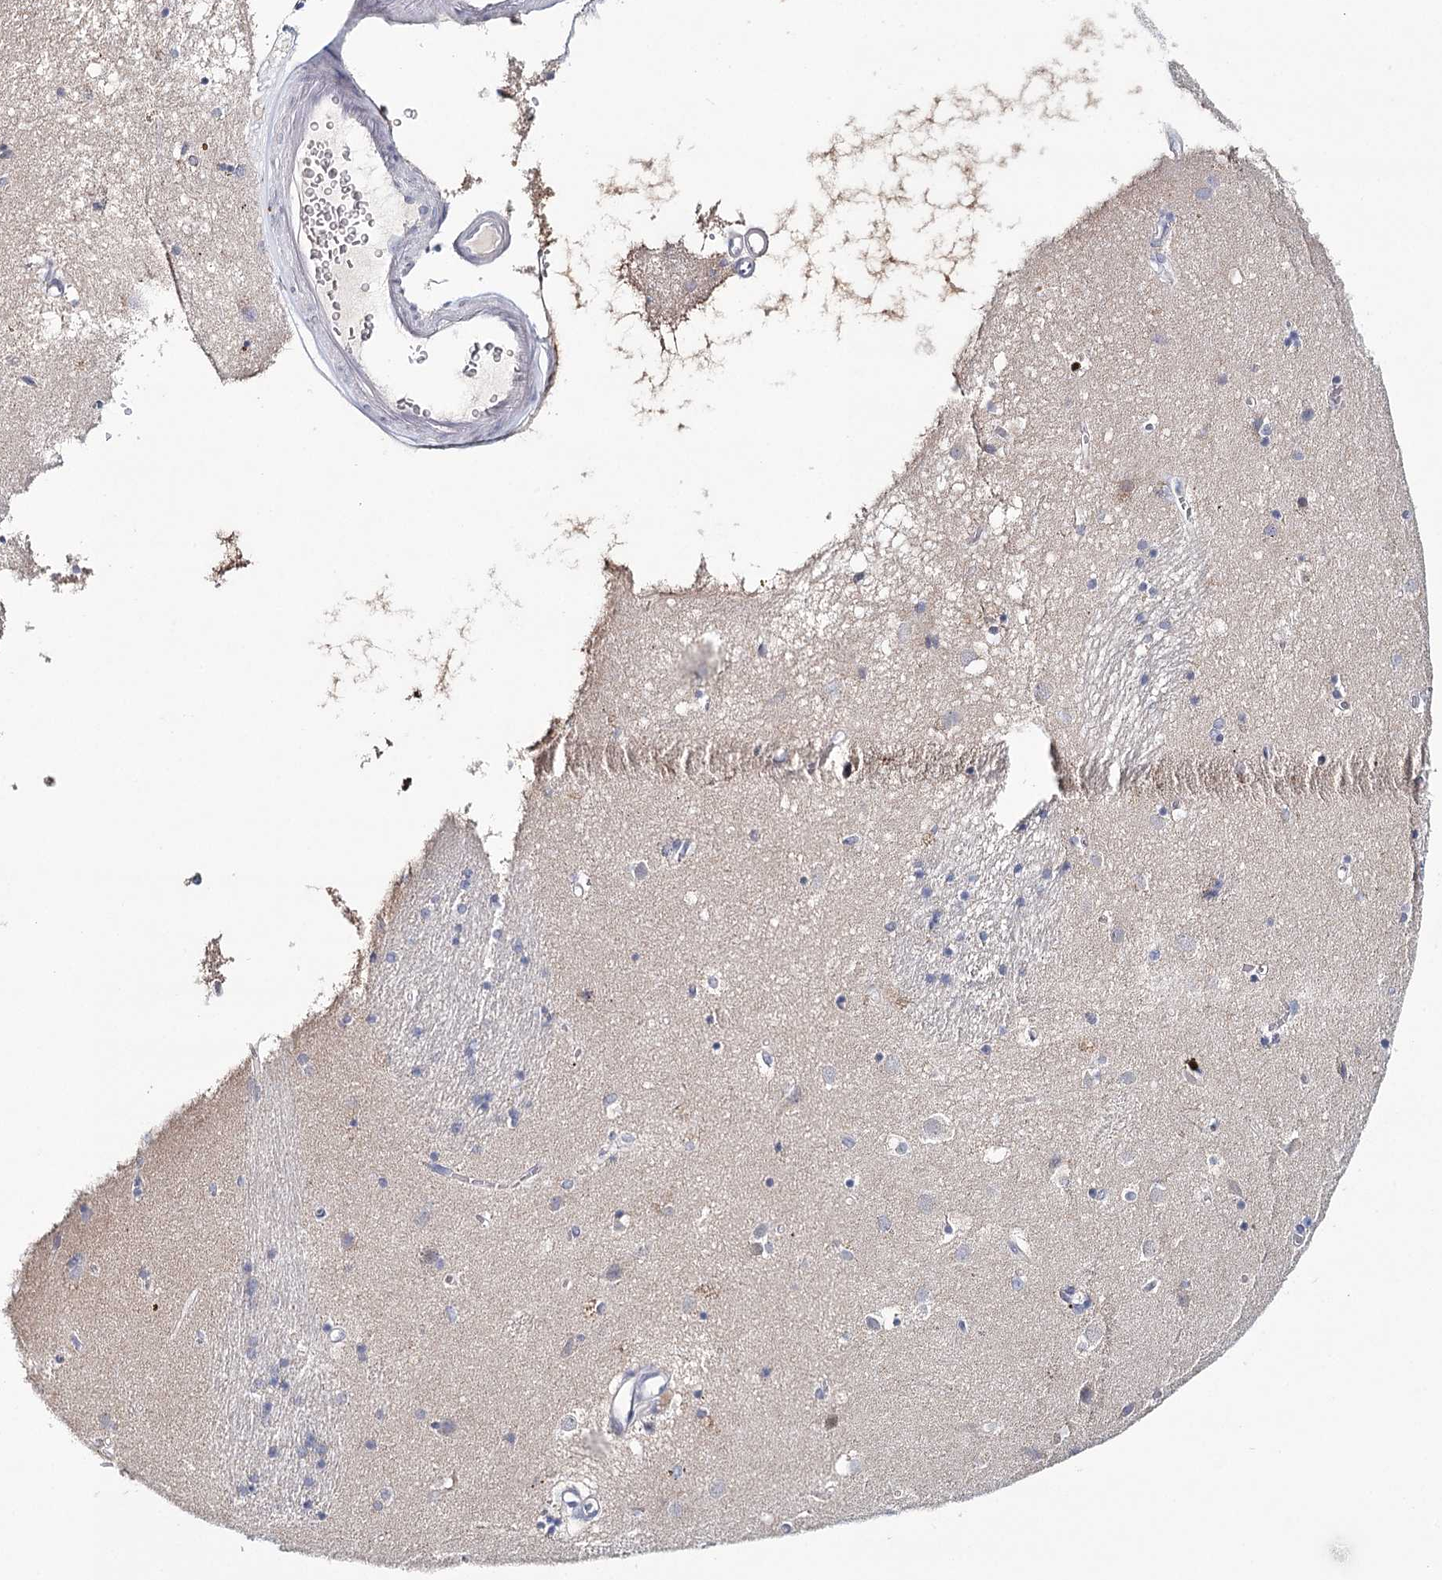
{"staining": {"intensity": "negative", "quantity": "none", "location": "none"}, "tissue": "caudate", "cell_type": "Glial cells", "image_type": "normal", "snomed": [{"axis": "morphology", "description": "Normal tissue, NOS"}, {"axis": "topography", "description": "Lateral ventricle wall"}], "caption": "There is no significant expression in glial cells of caudate. (Stains: DAB immunohistochemistry (IHC) with hematoxylin counter stain, Microscopy: brightfield microscopy at high magnification).", "gene": "HSPA4L", "patient": {"sex": "male", "age": 70}}